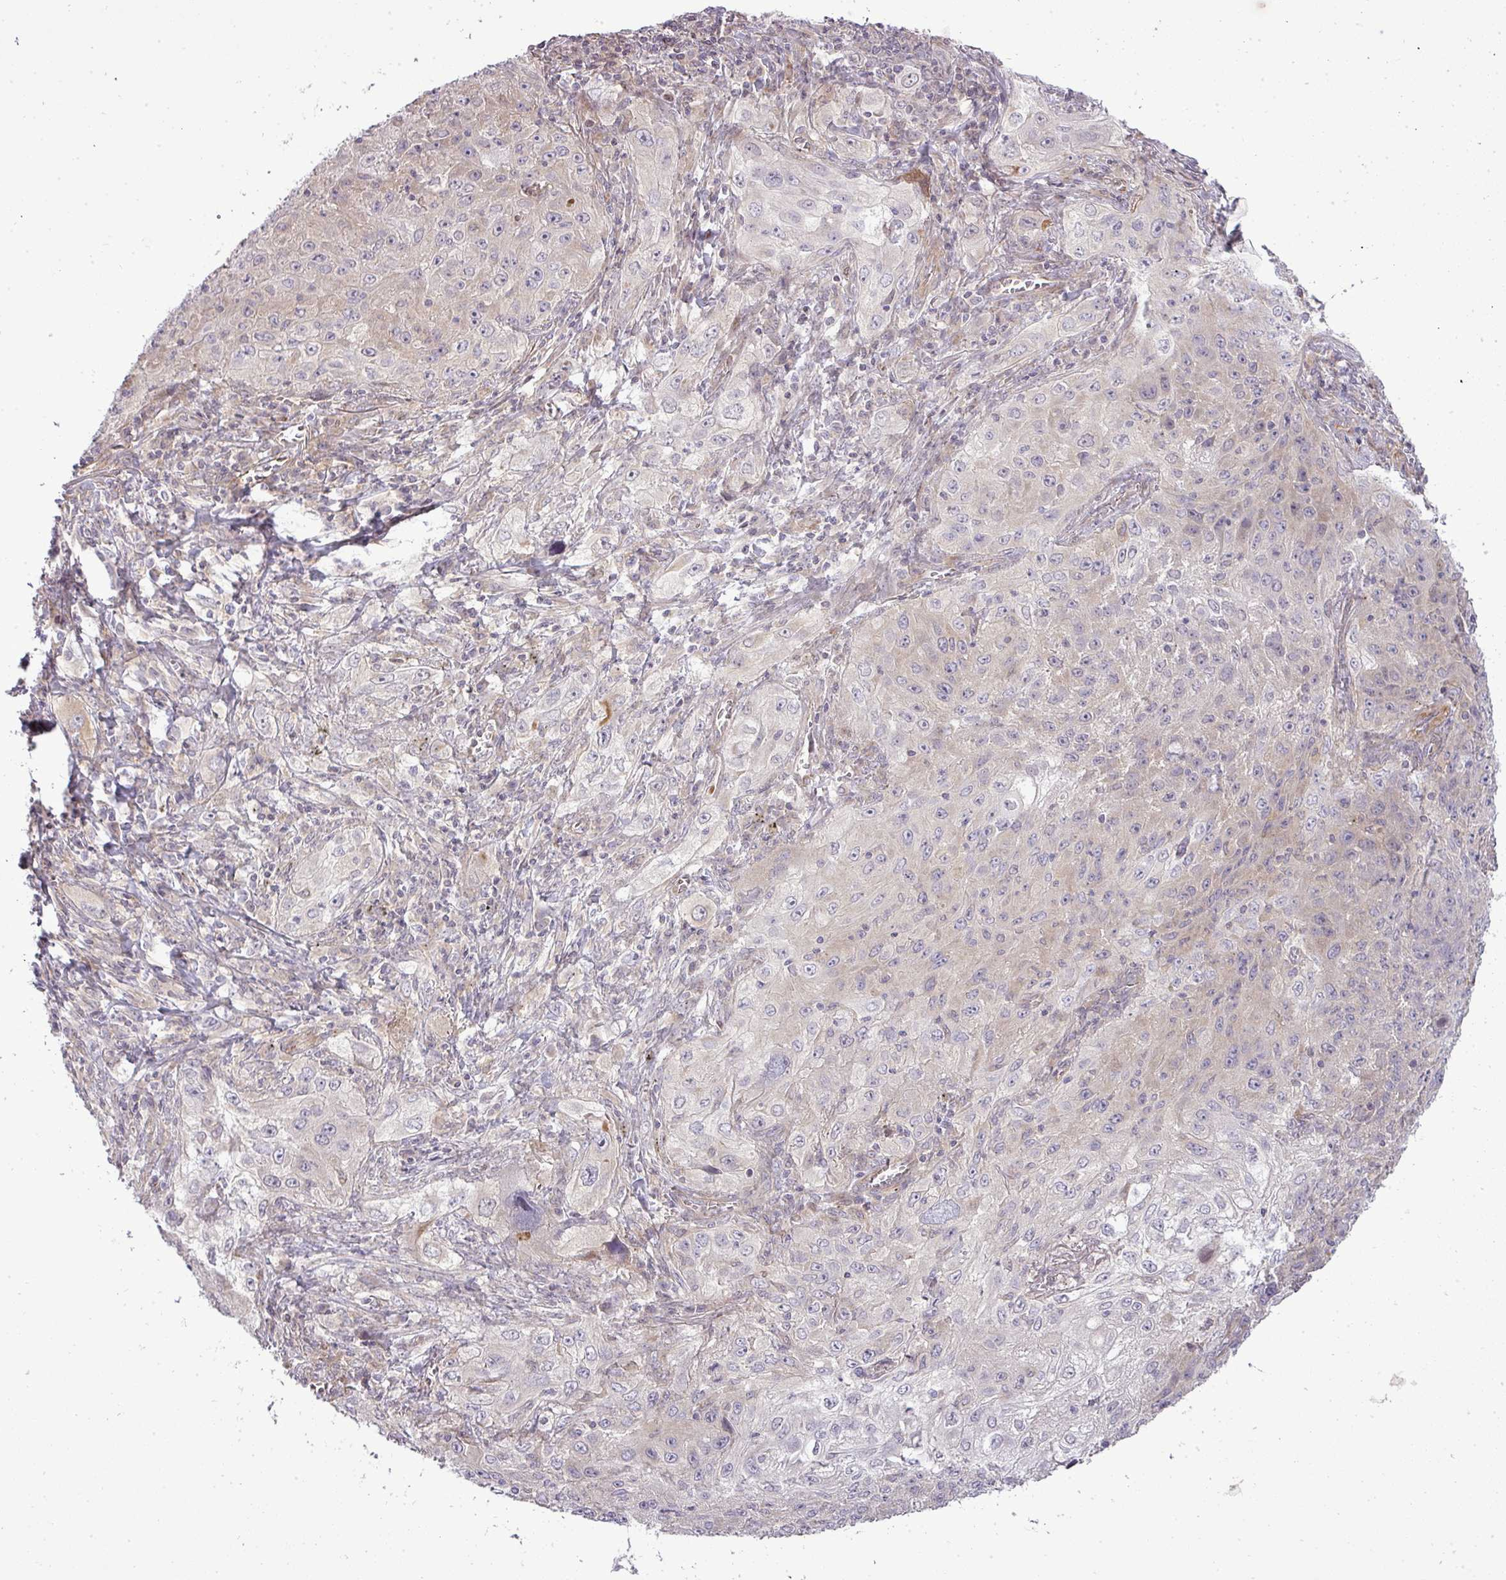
{"staining": {"intensity": "negative", "quantity": "none", "location": "none"}, "tissue": "lung cancer", "cell_type": "Tumor cells", "image_type": "cancer", "snomed": [{"axis": "morphology", "description": "Squamous cell carcinoma, NOS"}, {"axis": "topography", "description": "Lung"}], "caption": "Human lung cancer stained for a protein using immunohistochemistry shows no staining in tumor cells.", "gene": "PDRG1", "patient": {"sex": "female", "age": 69}}